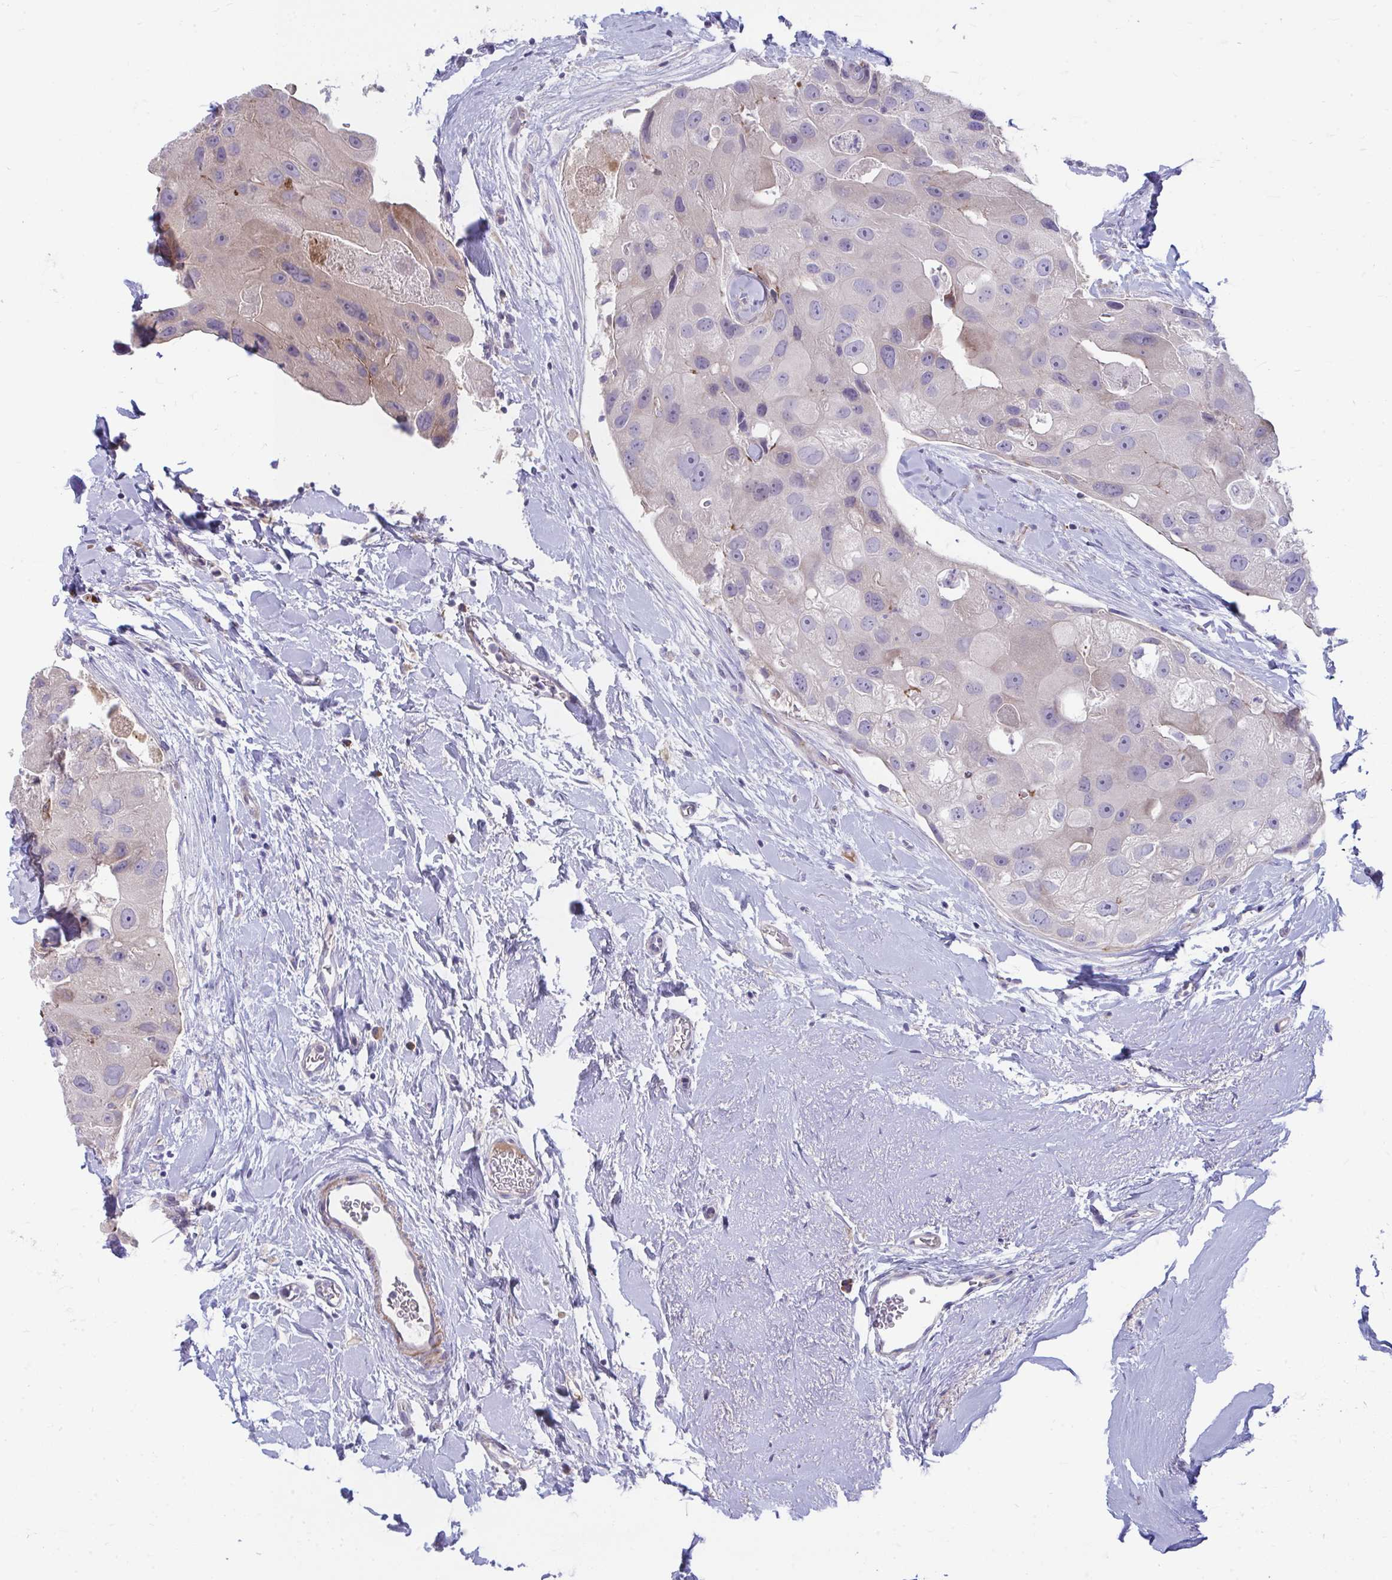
{"staining": {"intensity": "negative", "quantity": "none", "location": "none"}, "tissue": "breast cancer", "cell_type": "Tumor cells", "image_type": "cancer", "snomed": [{"axis": "morphology", "description": "Duct carcinoma"}, {"axis": "topography", "description": "Breast"}], "caption": "Human breast invasive ductal carcinoma stained for a protein using immunohistochemistry (IHC) demonstrates no positivity in tumor cells.", "gene": "PIGZ", "patient": {"sex": "female", "age": 43}}